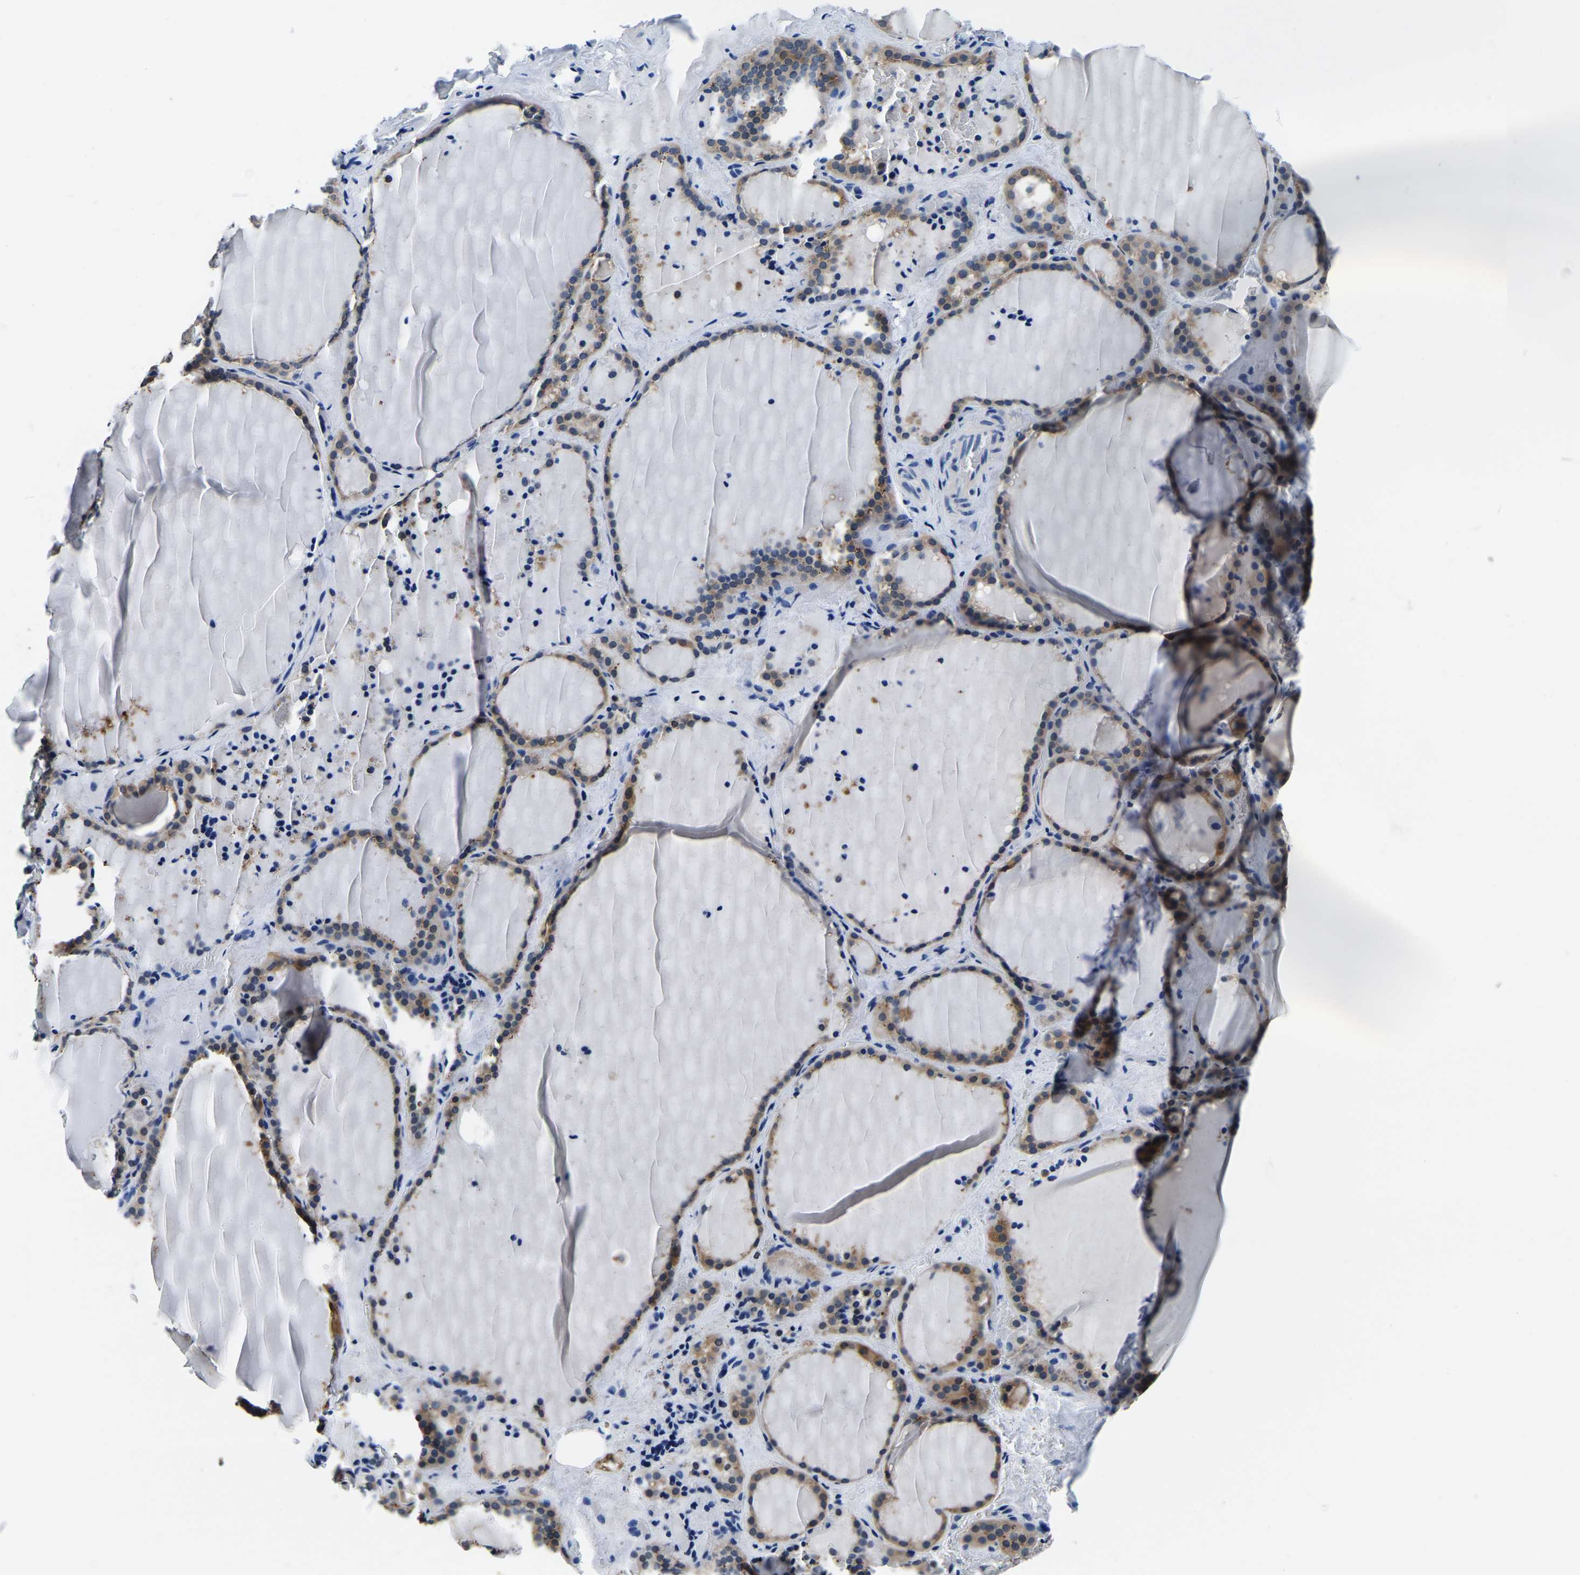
{"staining": {"intensity": "moderate", "quantity": ">75%", "location": "cytoplasmic/membranous"}, "tissue": "thyroid gland", "cell_type": "Glandular cells", "image_type": "normal", "snomed": [{"axis": "morphology", "description": "Normal tissue, NOS"}, {"axis": "topography", "description": "Thyroid gland"}], "caption": "Approximately >75% of glandular cells in benign human thyroid gland display moderate cytoplasmic/membranous protein staining as visualized by brown immunohistochemical staining.", "gene": "ACO1", "patient": {"sex": "female", "age": 22}}